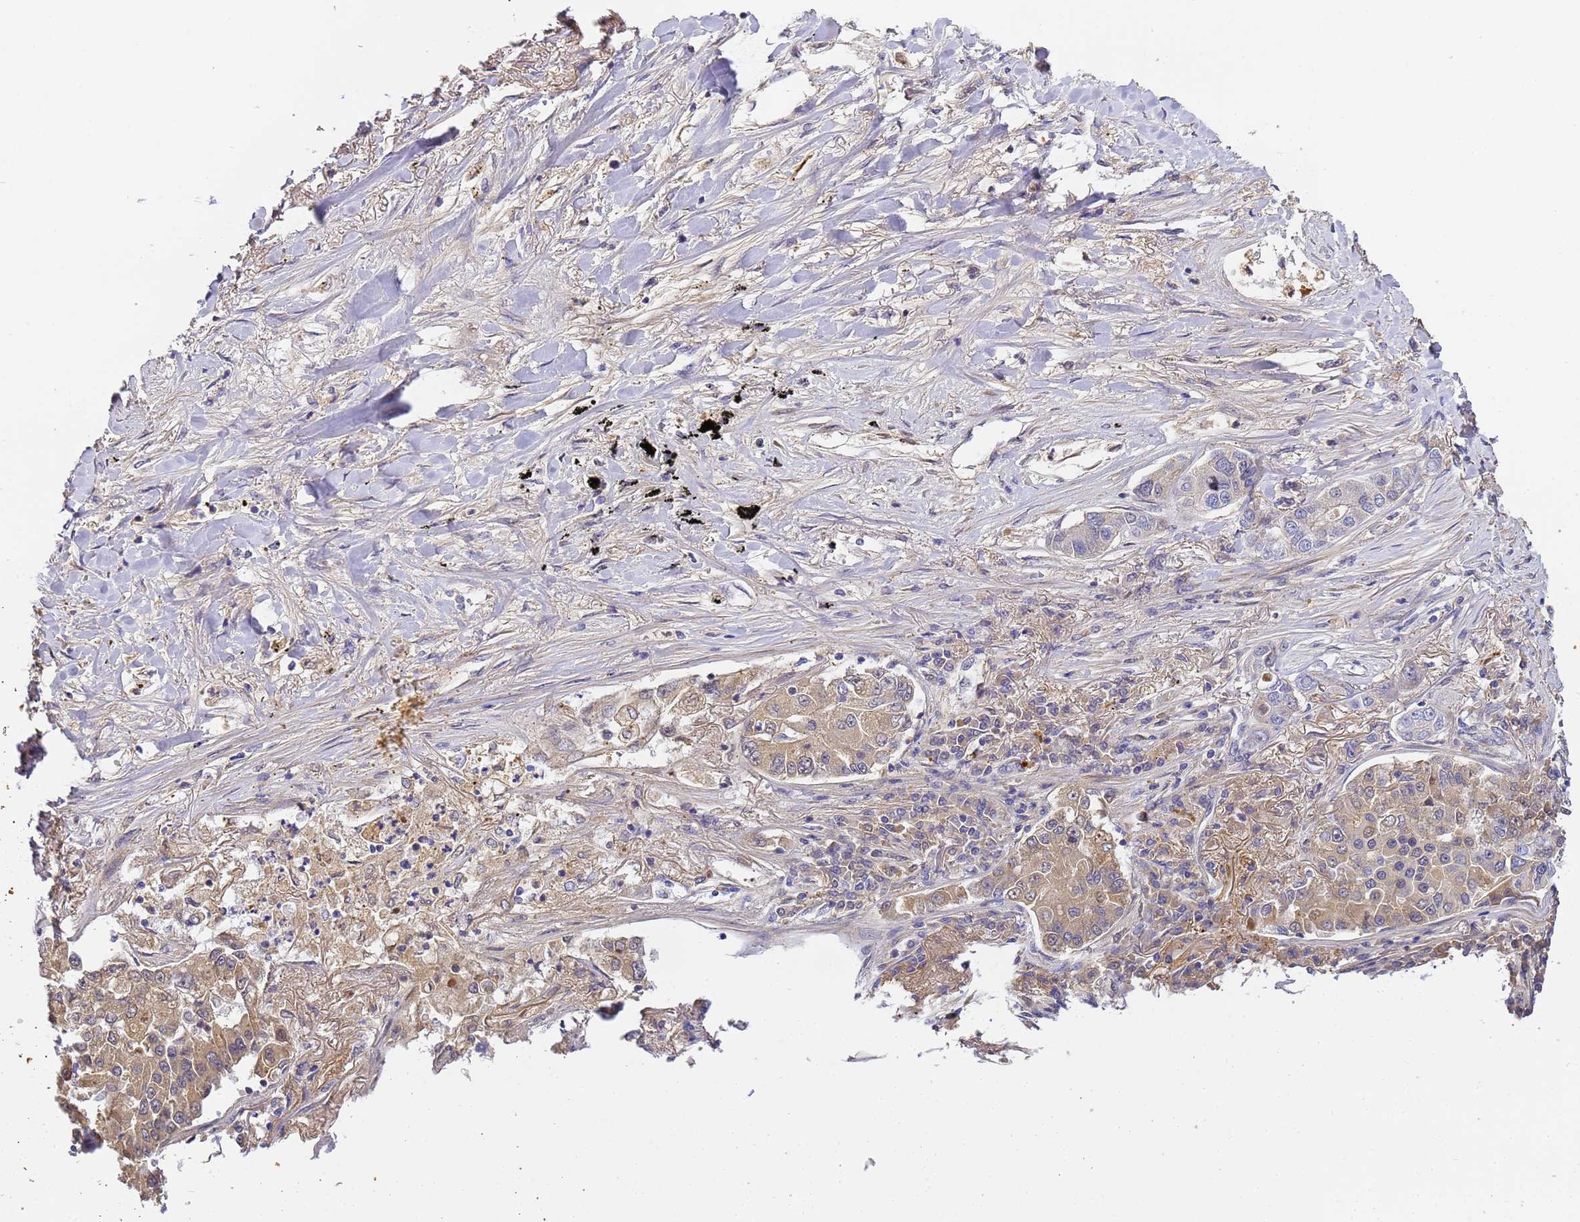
{"staining": {"intensity": "weak", "quantity": "25%-75%", "location": "cytoplasmic/membranous"}, "tissue": "lung cancer", "cell_type": "Tumor cells", "image_type": "cancer", "snomed": [{"axis": "morphology", "description": "Adenocarcinoma, NOS"}, {"axis": "topography", "description": "Lung"}], "caption": "Human adenocarcinoma (lung) stained with a protein marker reveals weak staining in tumor cells.", "gene": "CFH", "patient": {"sex": "male", "age": 49}}